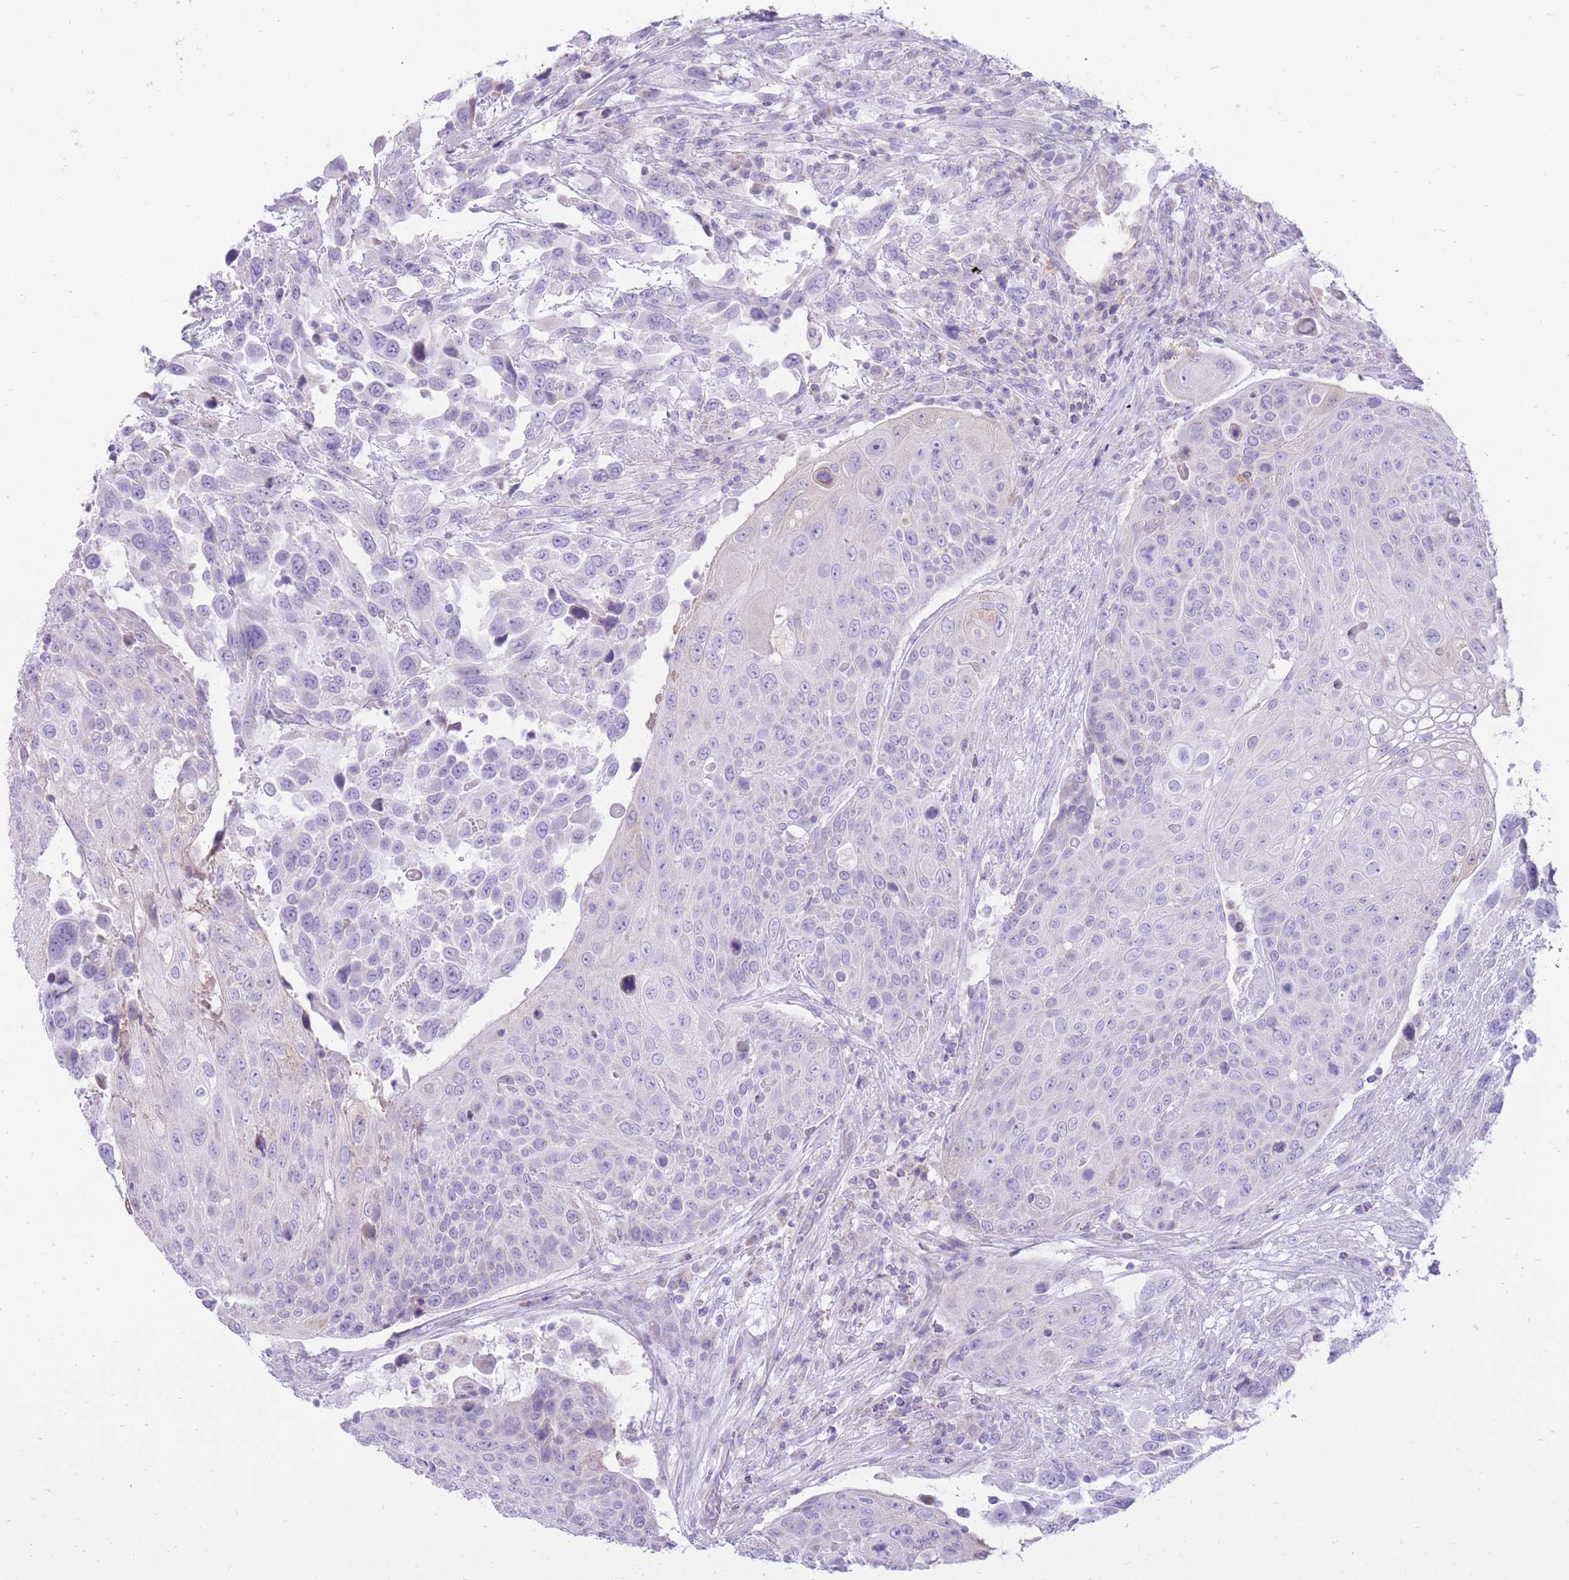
{"staining": {"intensity": "negative", "quantity": "none", "location": "none"}, "tissue": "urothelial cancer", "cell_type": "Tumor cells", "image_type": "cancer", "snomed": [{"axis": "morphology", "description": "Urothelial carcinoma, High grade"}, {"axis": "topography", "description": "Urinary bladder"}], "caption": "Human high-grade urothelial carcinoma stained for a protein using immunohistochemistry (IHC) demonstrates no expression in tumor cells.", "gene": "SLC4A4", "patient": {"sex": "female", "age": 70}}